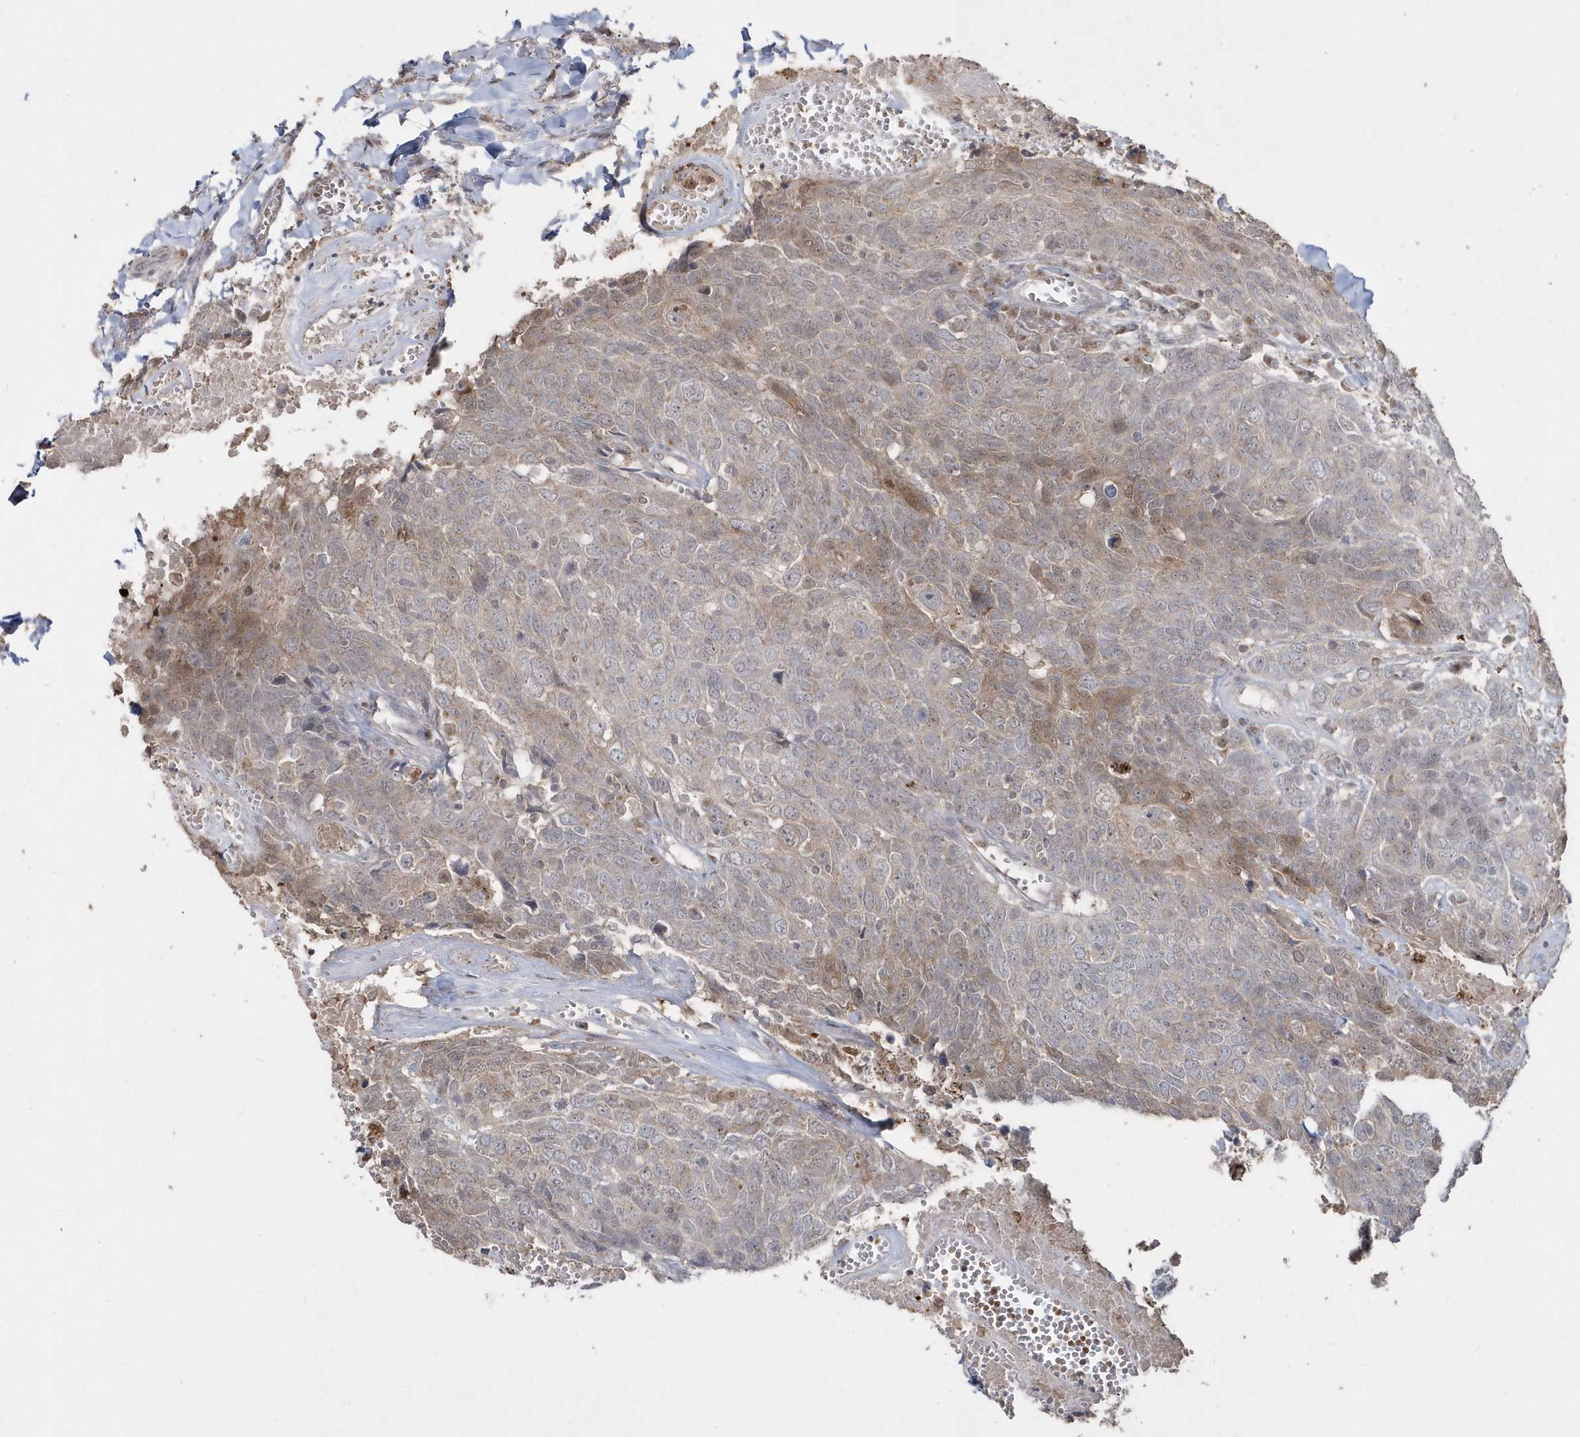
{"staining": {"intensity": "weak", "quantity": "25%-75%", "location": "cytoplasmic/membranous"}, "tissue": "head and neck cancer", "cell_type": "Tumor cells", "image_type": "cancer", "snomed": [{"axis": "morphology", "description": "Squamous cell carcinoma, NOS"}, {"axis": "topography", "description": "Head-Neck"}], "caption": "Squamous cell carcinoma (head and neck) was stained to show a protein in brown. There is low levels of weak cytoplasmic/membranous expression in about 25%-75% of tumor cells. (brown staining indicates protein expression, while blue staining denotes nuclei).", "gene": "GEMIN6", "patient": {"sex": "male", "age": 66}}